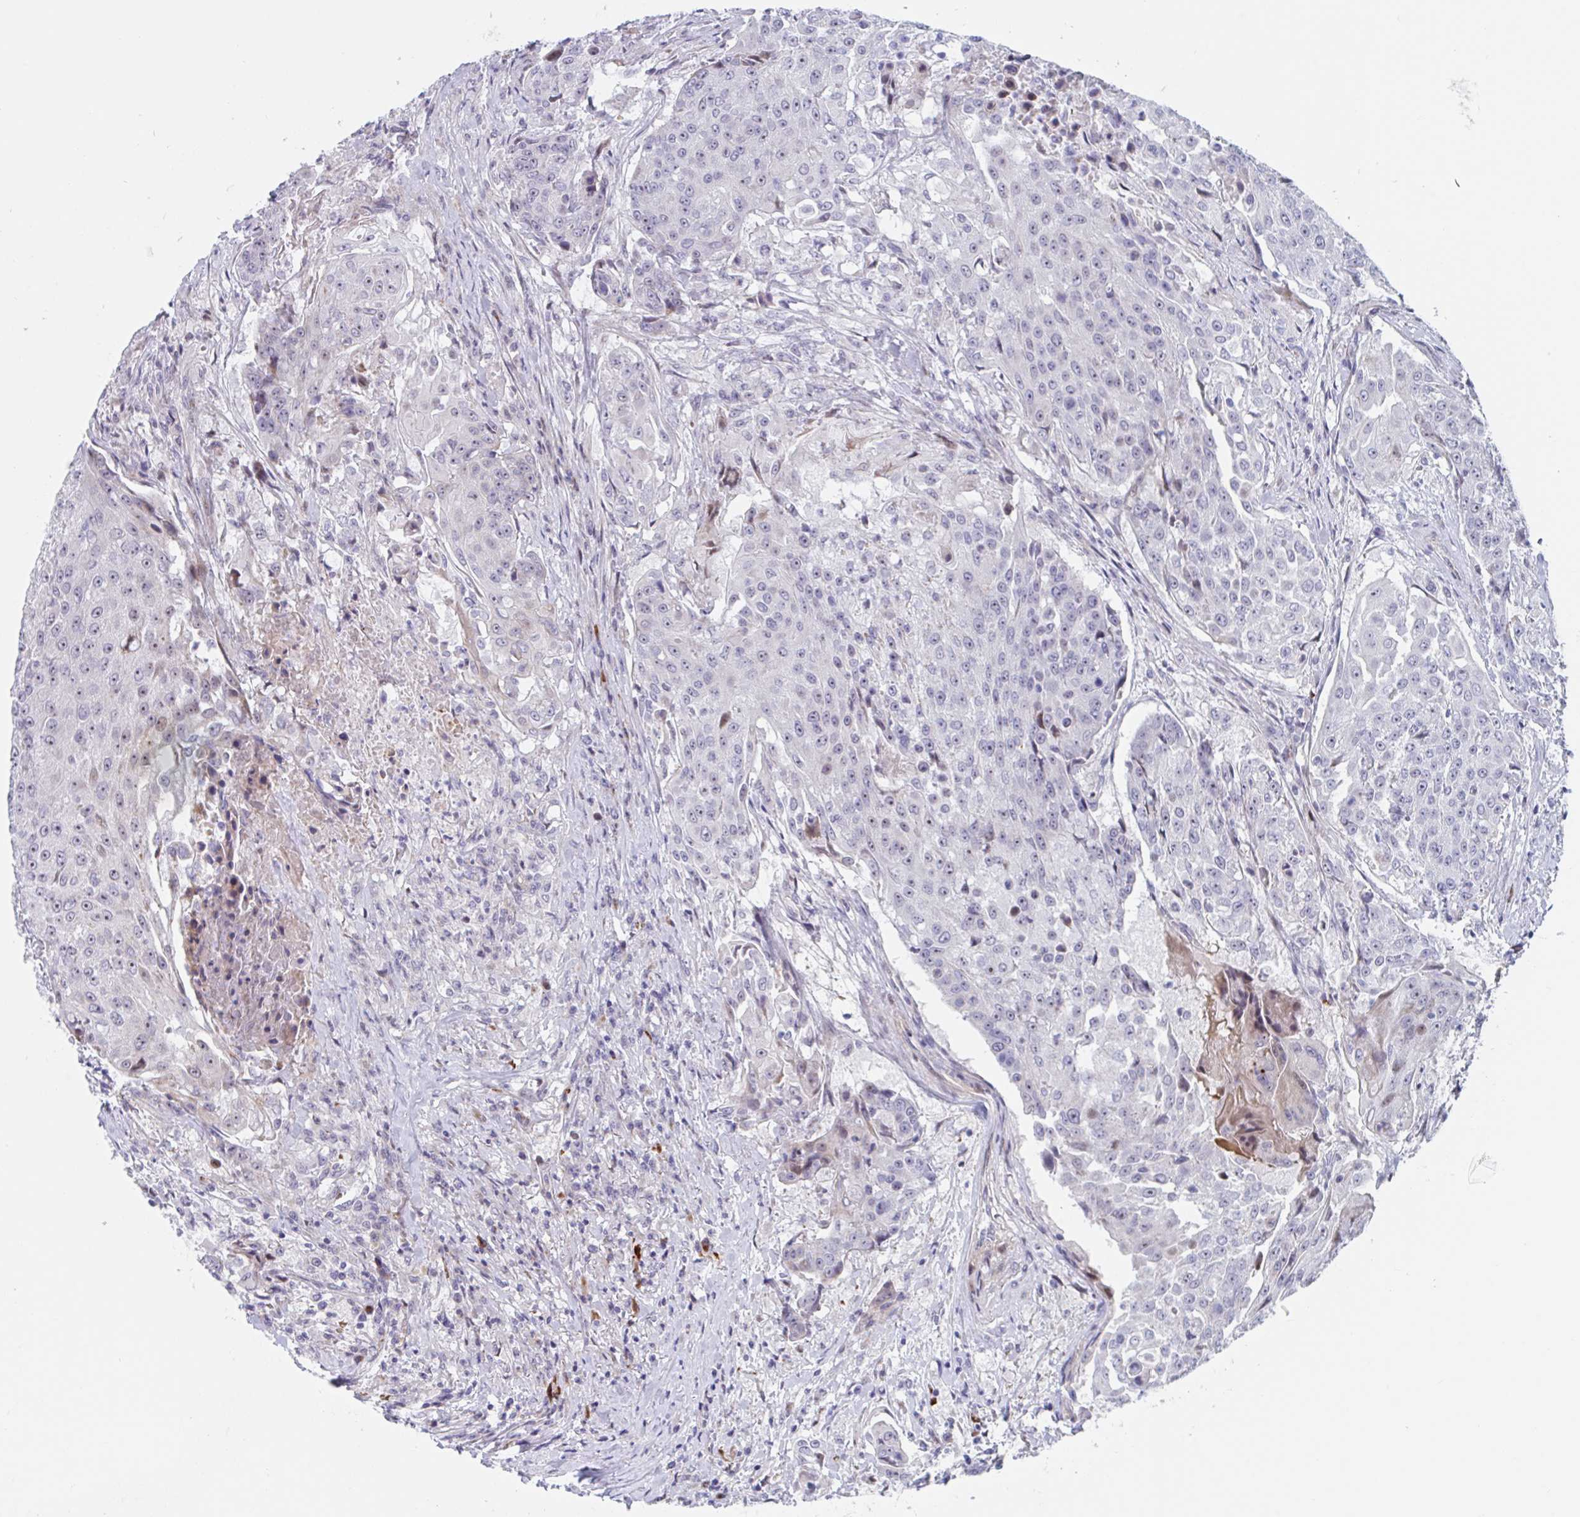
{"staining": {"intensity": "moderate", "quantity": "25%-75%", "location": "nuclear"}, "tissue": "urothelial cancer", "cell_type": "Tumor cells", "image_type": "cancer", "snomed": [{"axis": "morphology", "description": "Urothelial carcinoma, High grade"}, {"axis": "topography", "description": "Urinary bladder"}], "caption": "A brown stain shows moderate nuclear positivity of a protein in human urothelial carcinoma (high-grade) tumor cells. (DAB IHC, brown staining for protein, blue staining for nuclei).", "gene": "DUXA", "patient": {"sex": "female", "age": 63}}